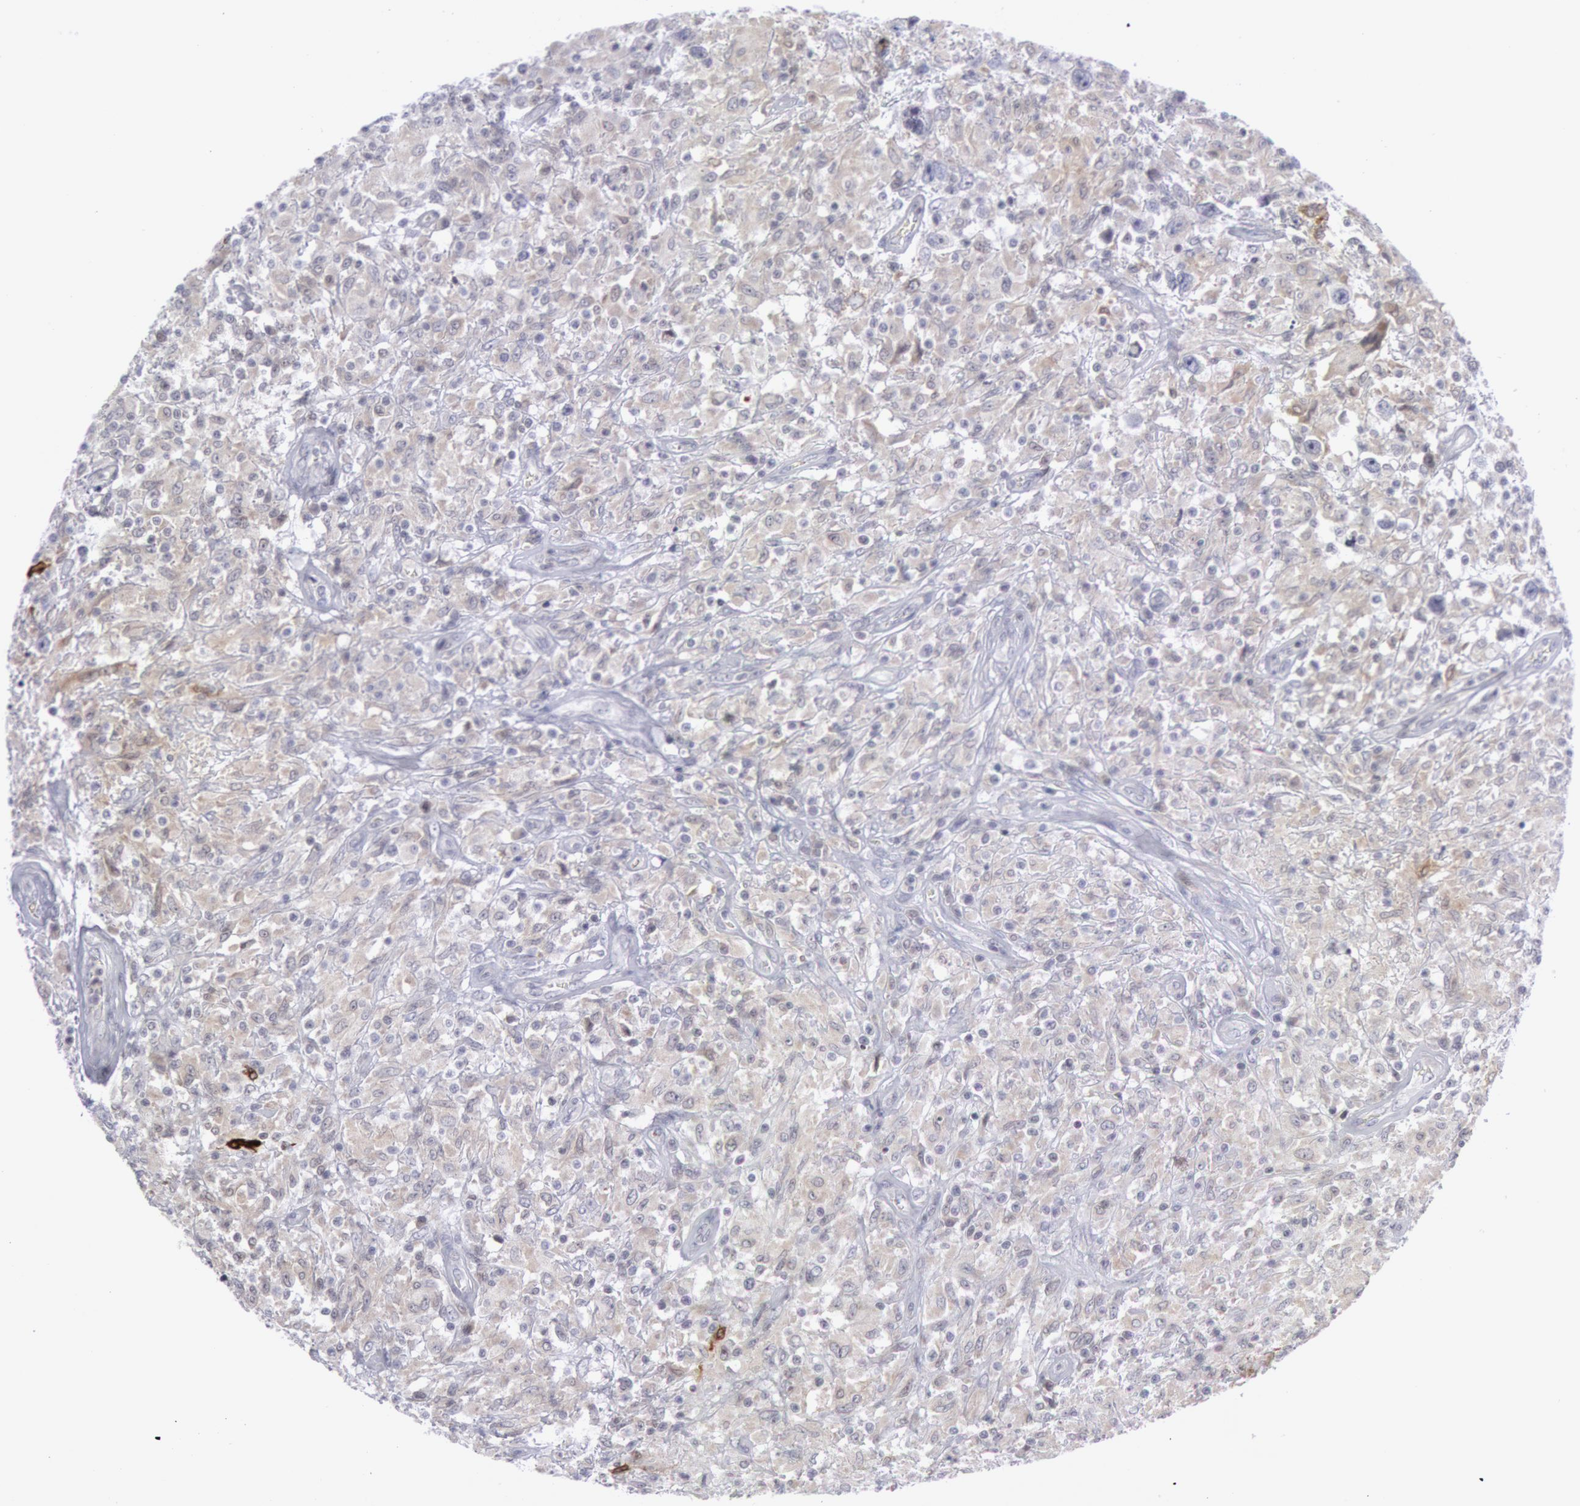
{"staining": {"intensity": "weak", "quantity": "25%-75%", "location": "cytoplasmic/membranous"}, "tissue": "testis cancer", "cell_type": "Tumor cells", "image_type": "cancer", "snomed": [{"axis": "morphology", "description": "Seminoma, NOS"}, {"axis": "topography", "description": "Testis"}], "caption": "A brown stain labels weak cytoplasmic/membranous positivity of a protein in human testis cancer tumor cells. Immunohistochemistry (ihc) stains the protein of interest in brown and the nuclei are stained blue.", "gene": "PTGS2", "patient": {"sex": "male", "age": 34}}